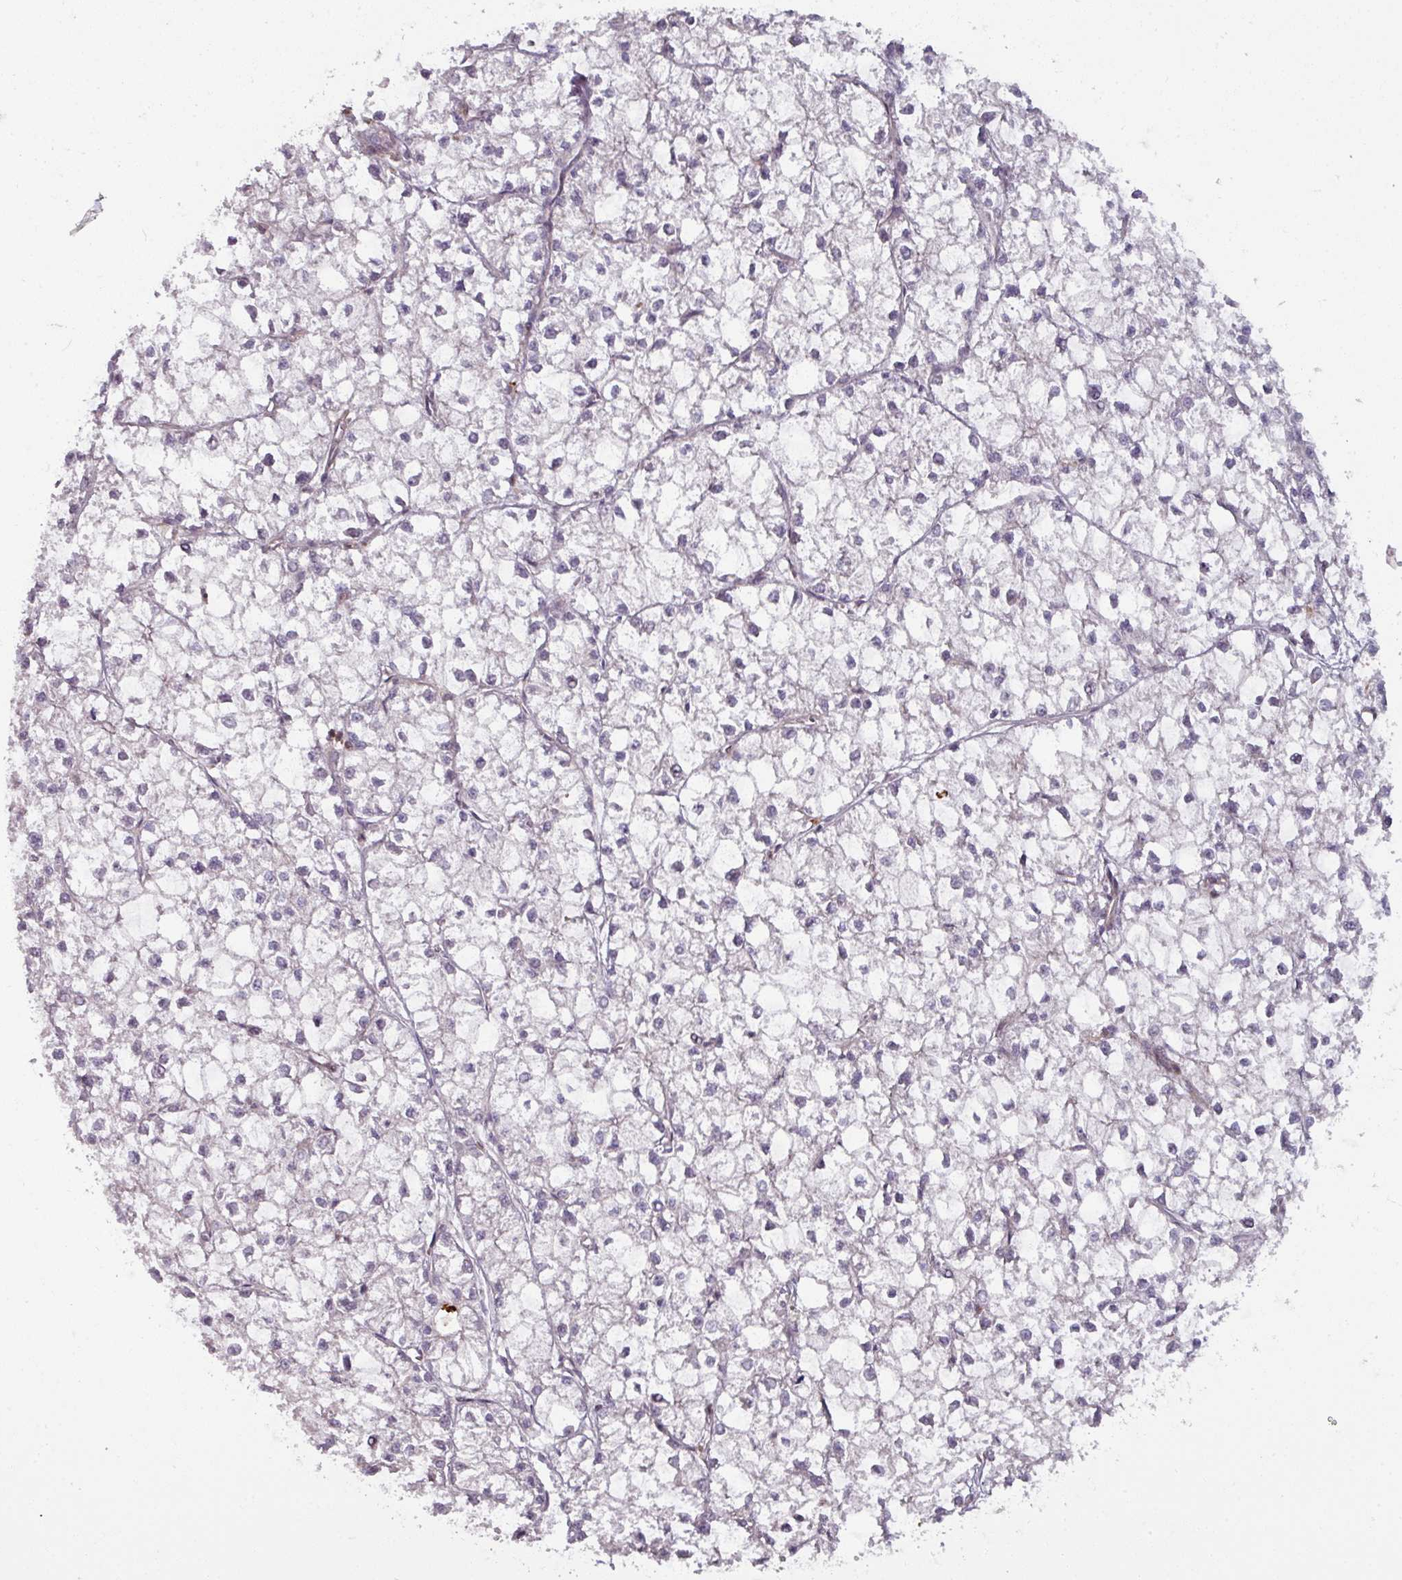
{"staining": {"intensity": "negative", "quantity": "none", "location": "none"}, "tissue": "liver cancer", "cell_type": "Tumor cells", "image_type": "cancer", "snomed": [{"axis": "morphology", "description": "Carcinoma, Hepatocellular, NOS"}, {"axis": "topography", "description": "Liver"}], "caption": "The micrograph exhibits no significant expression in tumor cells of liver cancer (hepatocellular carcinoma).", "gene": "TUSC3", "patient": {"sex": "female", "age": 43}}